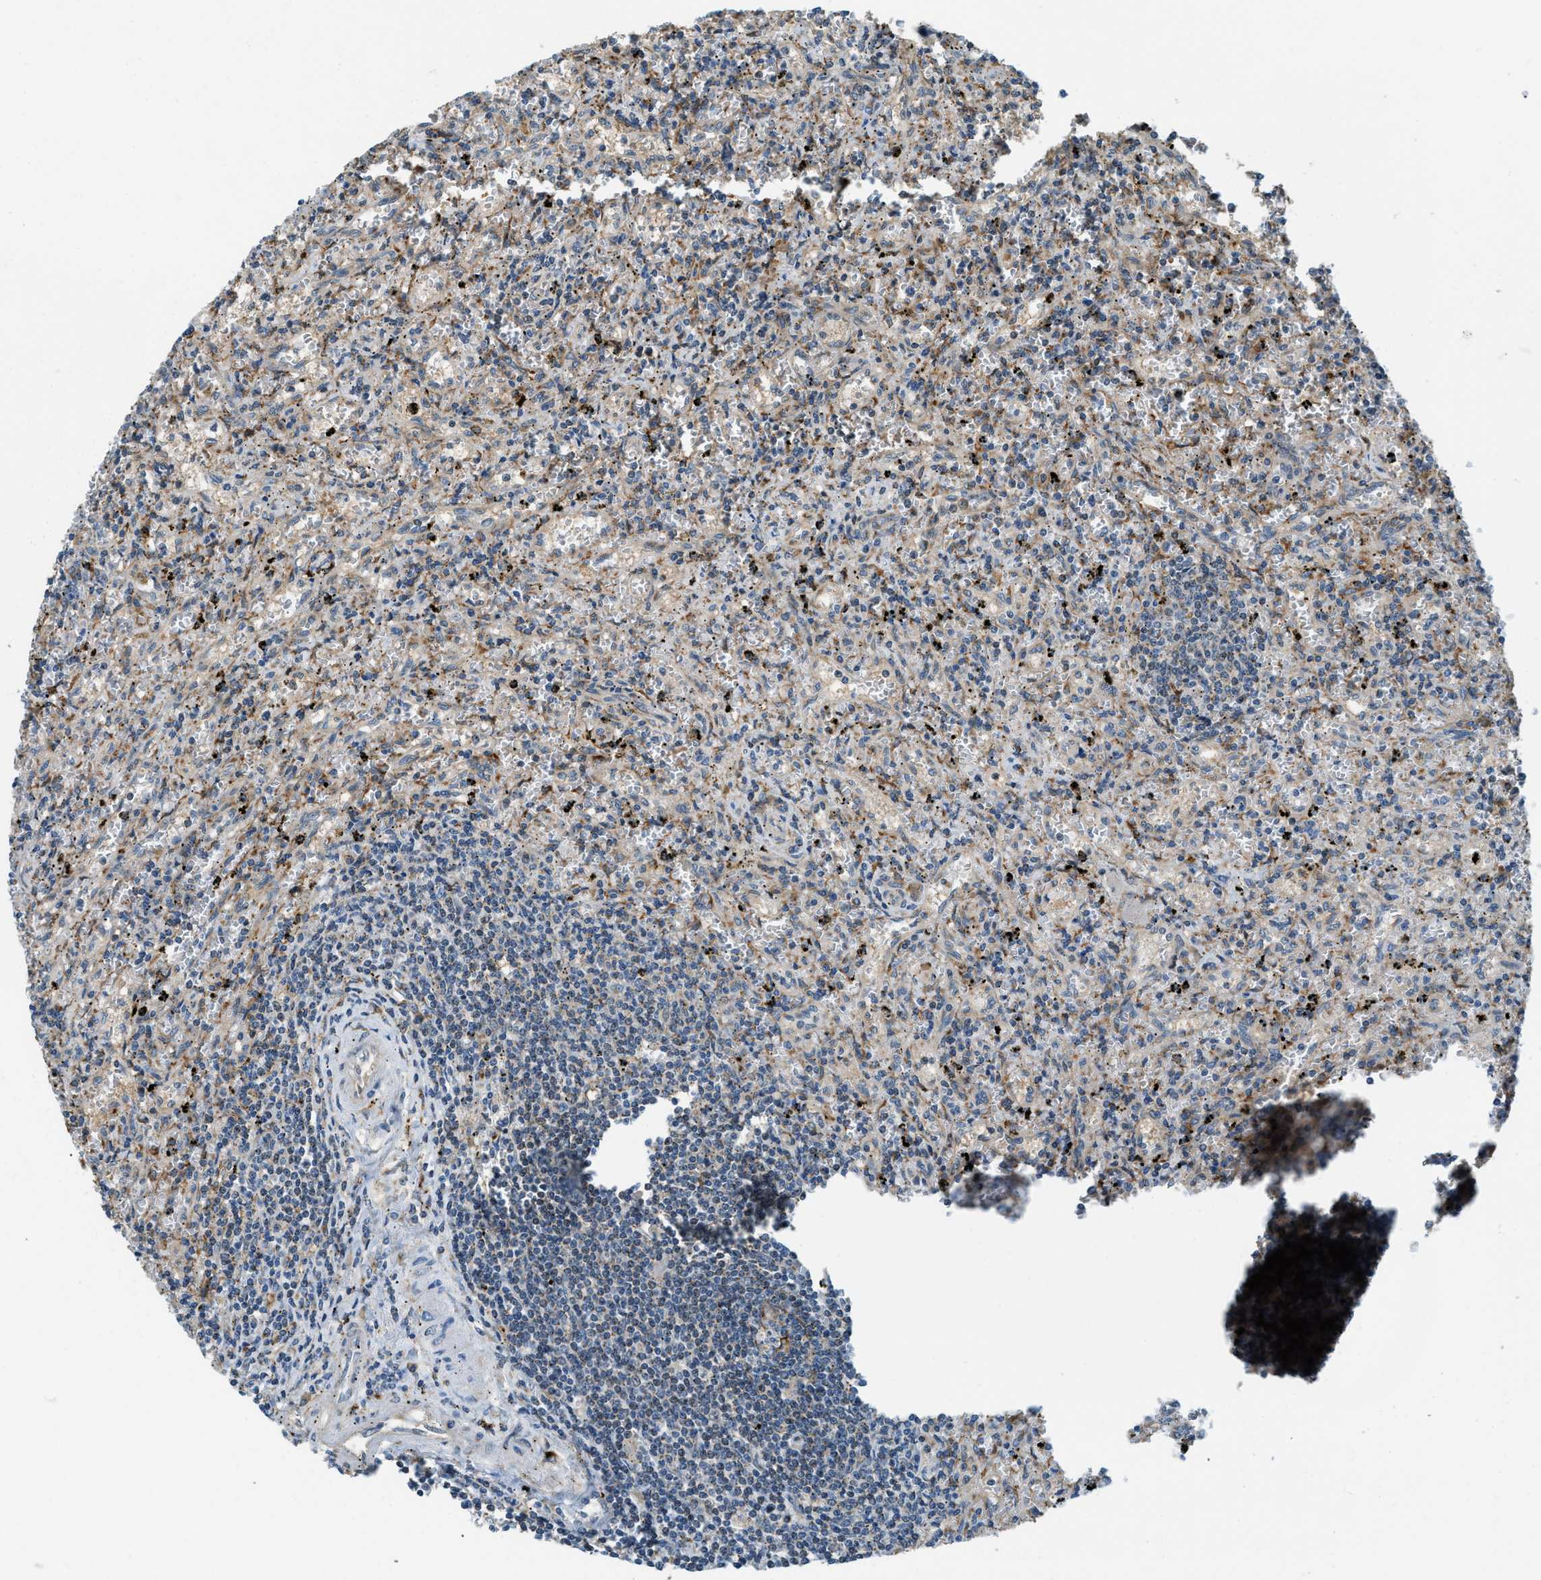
{"staining": {"intensity": "negative", "quantity": "none", "location": "none"}, "tissue": "lymphoma", "cell_type": "Tumor cells", "image_type": "cancer", "snomed": [{"axis": "morphology", "description": "Malignant lymphoma, non-Hodgkin's type, Low grade"}, {"axis": "topography", "description": "Spleen"}], "caption": "DAB (3,3'-diaminobenzidine) immunohistochemical staining of human malignant lymphoma, non-Hodgkin's type (low-grade) exhibits no significant positivity in tumor cells.", "gene": "STARD3NL", "patient": {"sex": "male", "age": 76}}